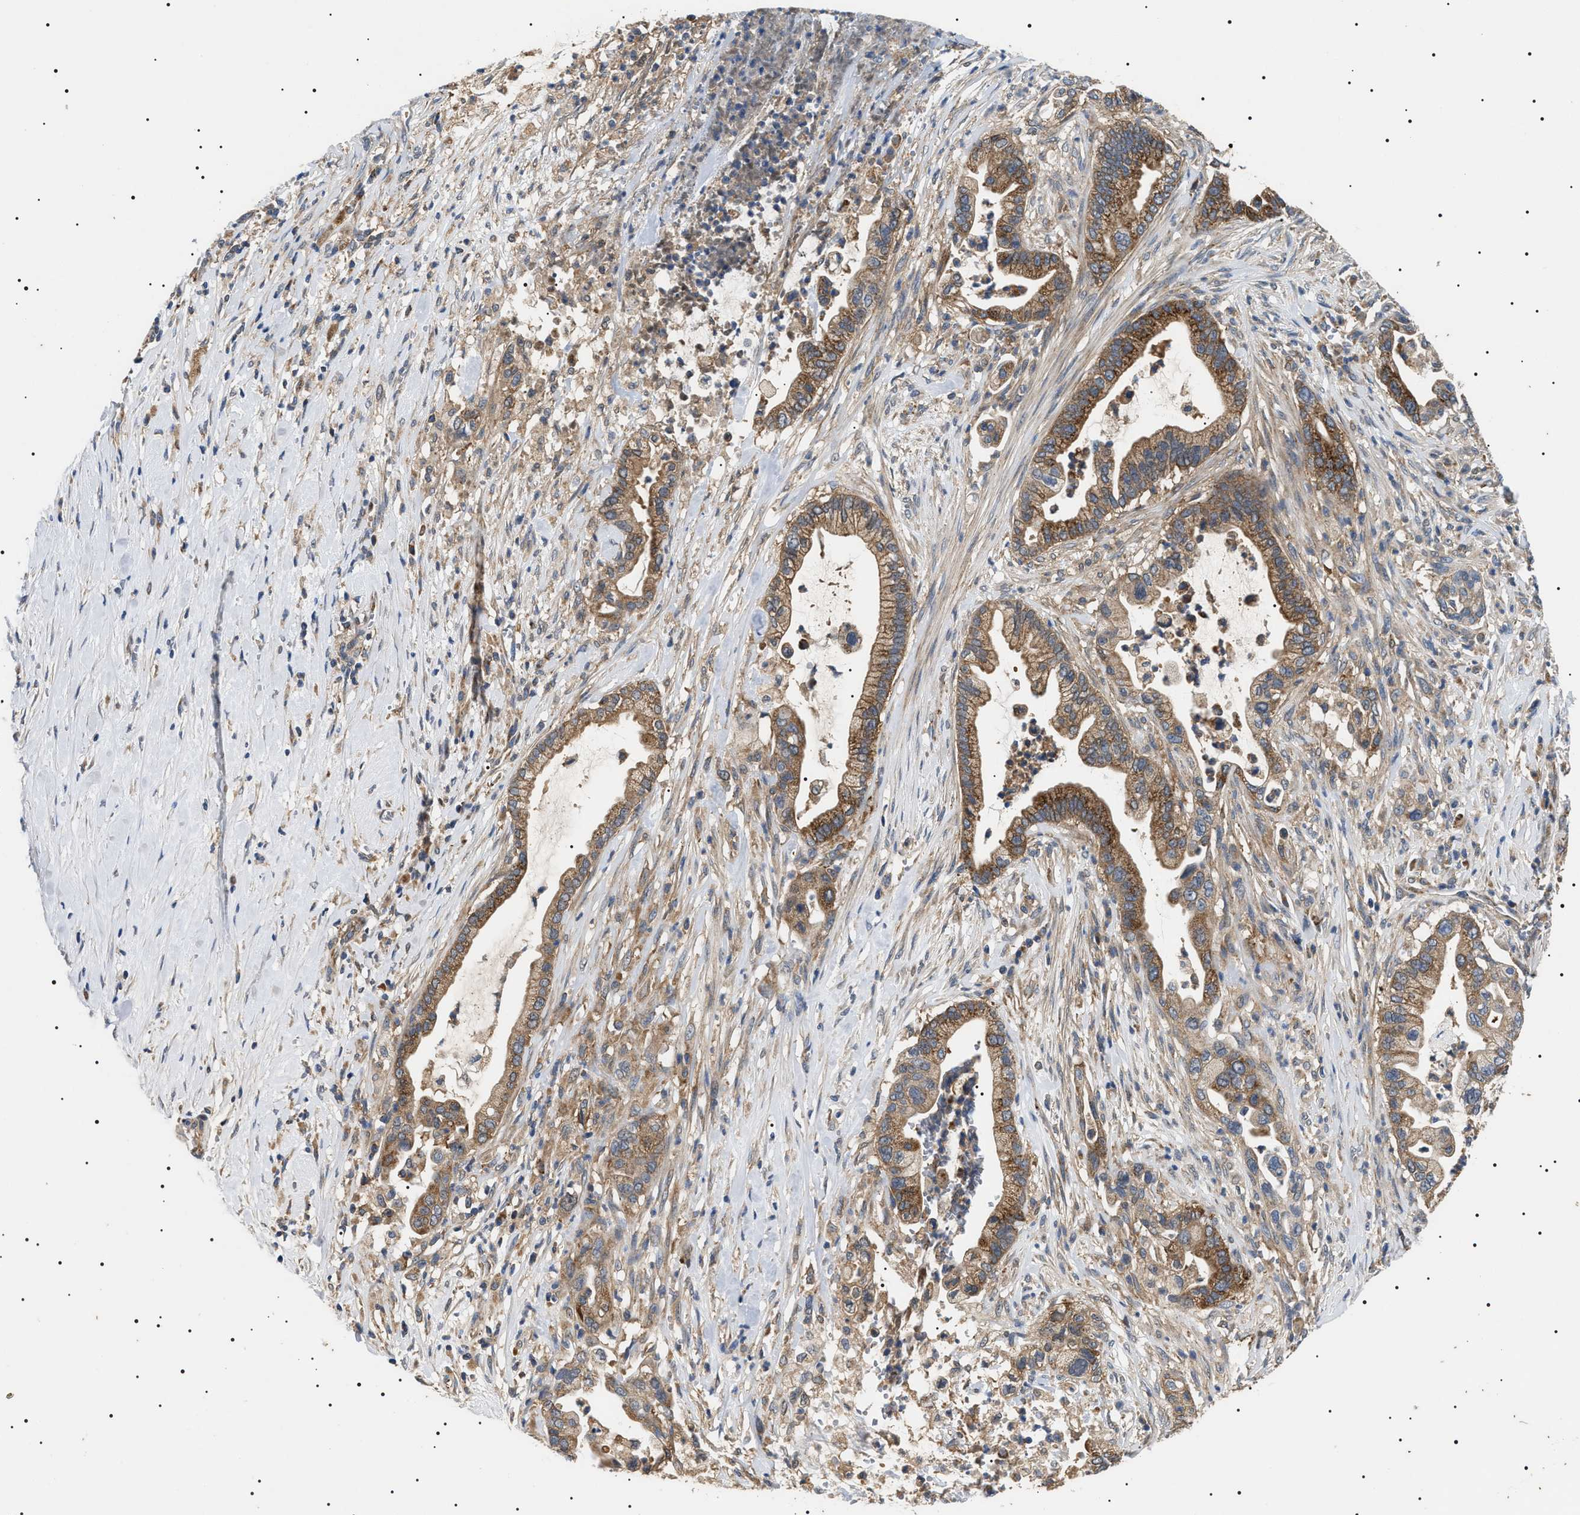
{"staining": {"intensity": "moderate", "quantity": ">75%", "location": "cytoplasmic/membranous"}, "tissue": "pancreatic cancer", "cell_type": "Tumor cells", "image_type": "cancer", "snomed": [{"axis": "morphology", "description": "Adenocarcinoma, NOS"}, {"axis": "topography", "description": "Pancreas"}], "caption": "Immunohistochemistry staining of pancreatic adenocarcinoma, which exhibits medium levels of moderate cytoplasmic/membranous staining in approximately >75% of tumor cells indicating moderate cytoplasmic/membranous protein staining. The staining was performed using DAB (3,3'-diaminobenzidine) (brown) for protein detection and nuclei were counterstained in hematoxylin (blue).", "gene": "OXSM", "patient": {"sex": "male", "age": 69}}